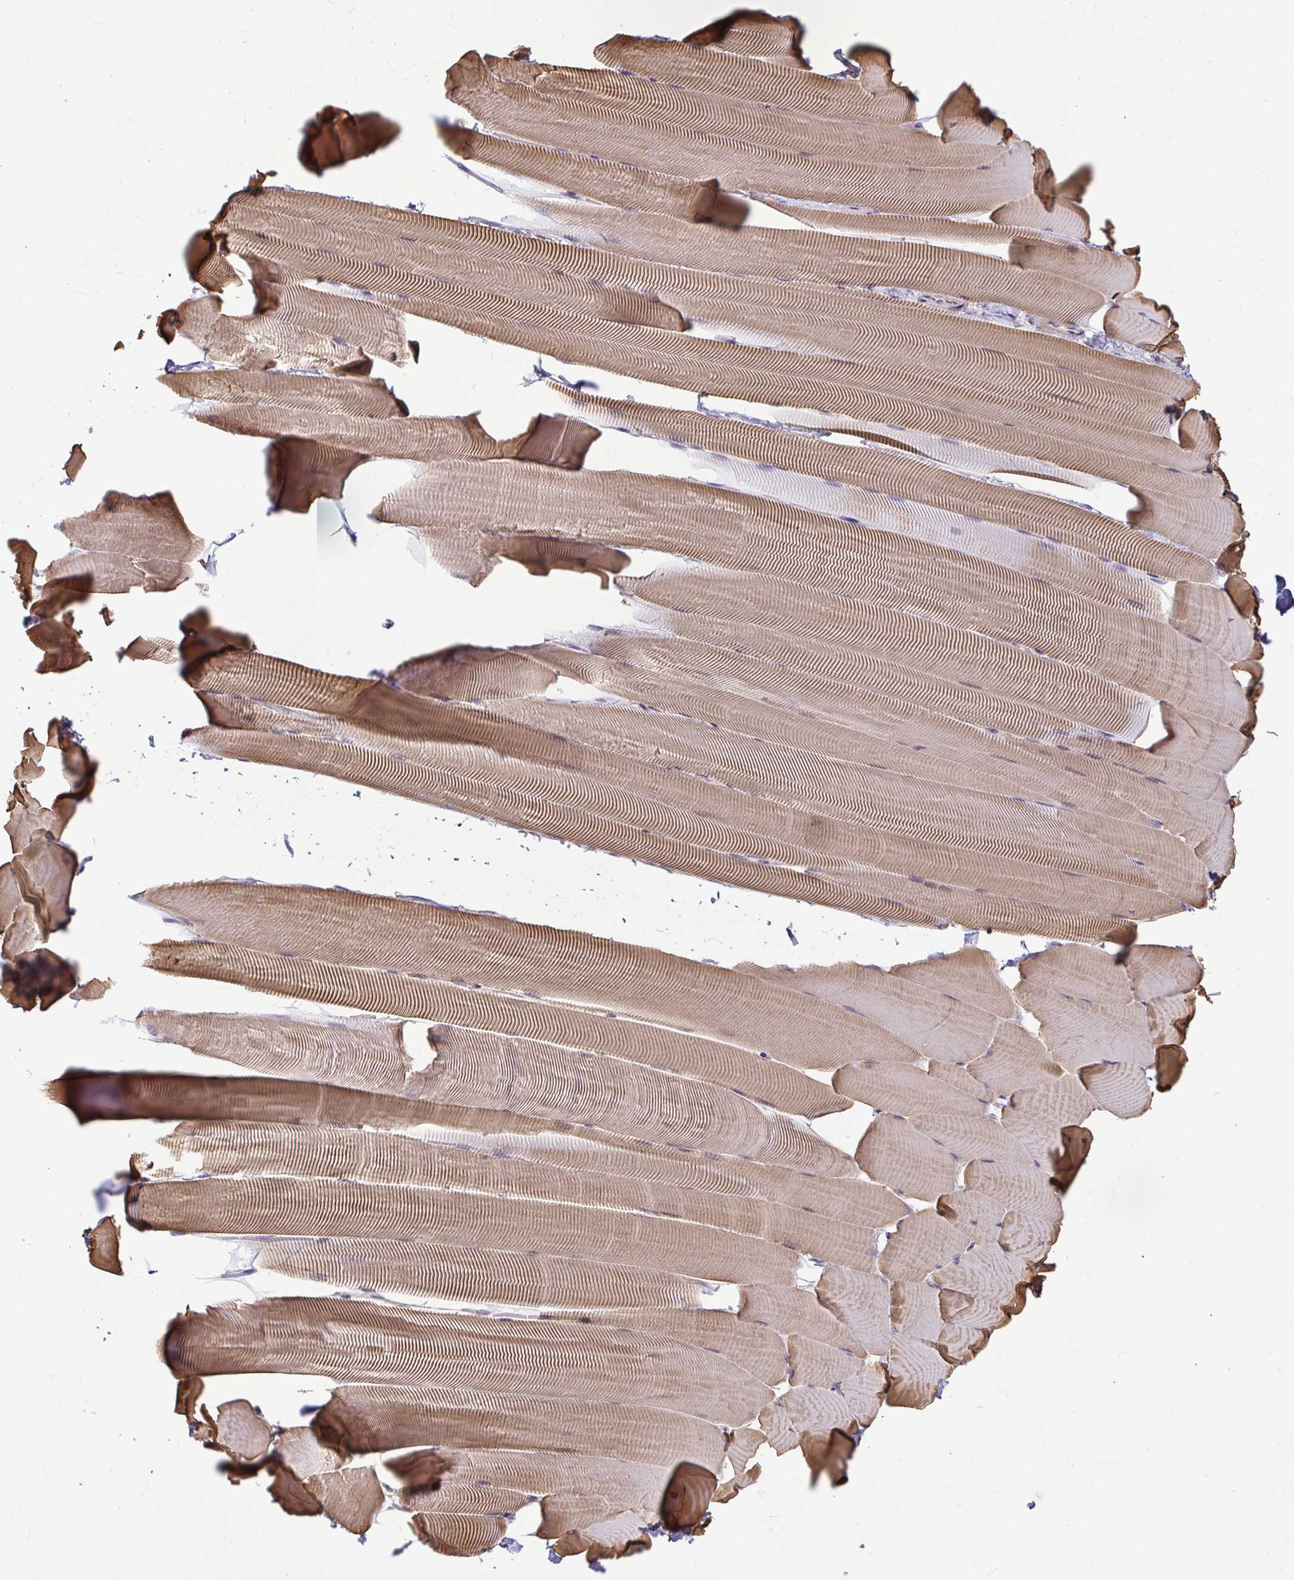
{"staining": {"intensity": "moderate", "quantity": ">75%", "location": "cytoplasmic/membranous"}, "tissue": "skeletal muscle", "cell_type": "Myocytes", "image_type": "normal", "snomed": [{"axis": "morphology", "description": "Normal tissue, NOS"}, {"axis": "topography", "description": "Skeletal muscle"}], "caption": "A brown stain shows moderate cytoplasmic/membranous expression of a protein in myocytes of unremarkable human skeletal muscle. (Stains: DAB (3,3'-diaminobenzidine) in brown, nuclei in blue, Microscopy: brightfield microscopy at high magnification).", "gene": "DZIP1", "patient": {"sex": "male", "age": 25}}